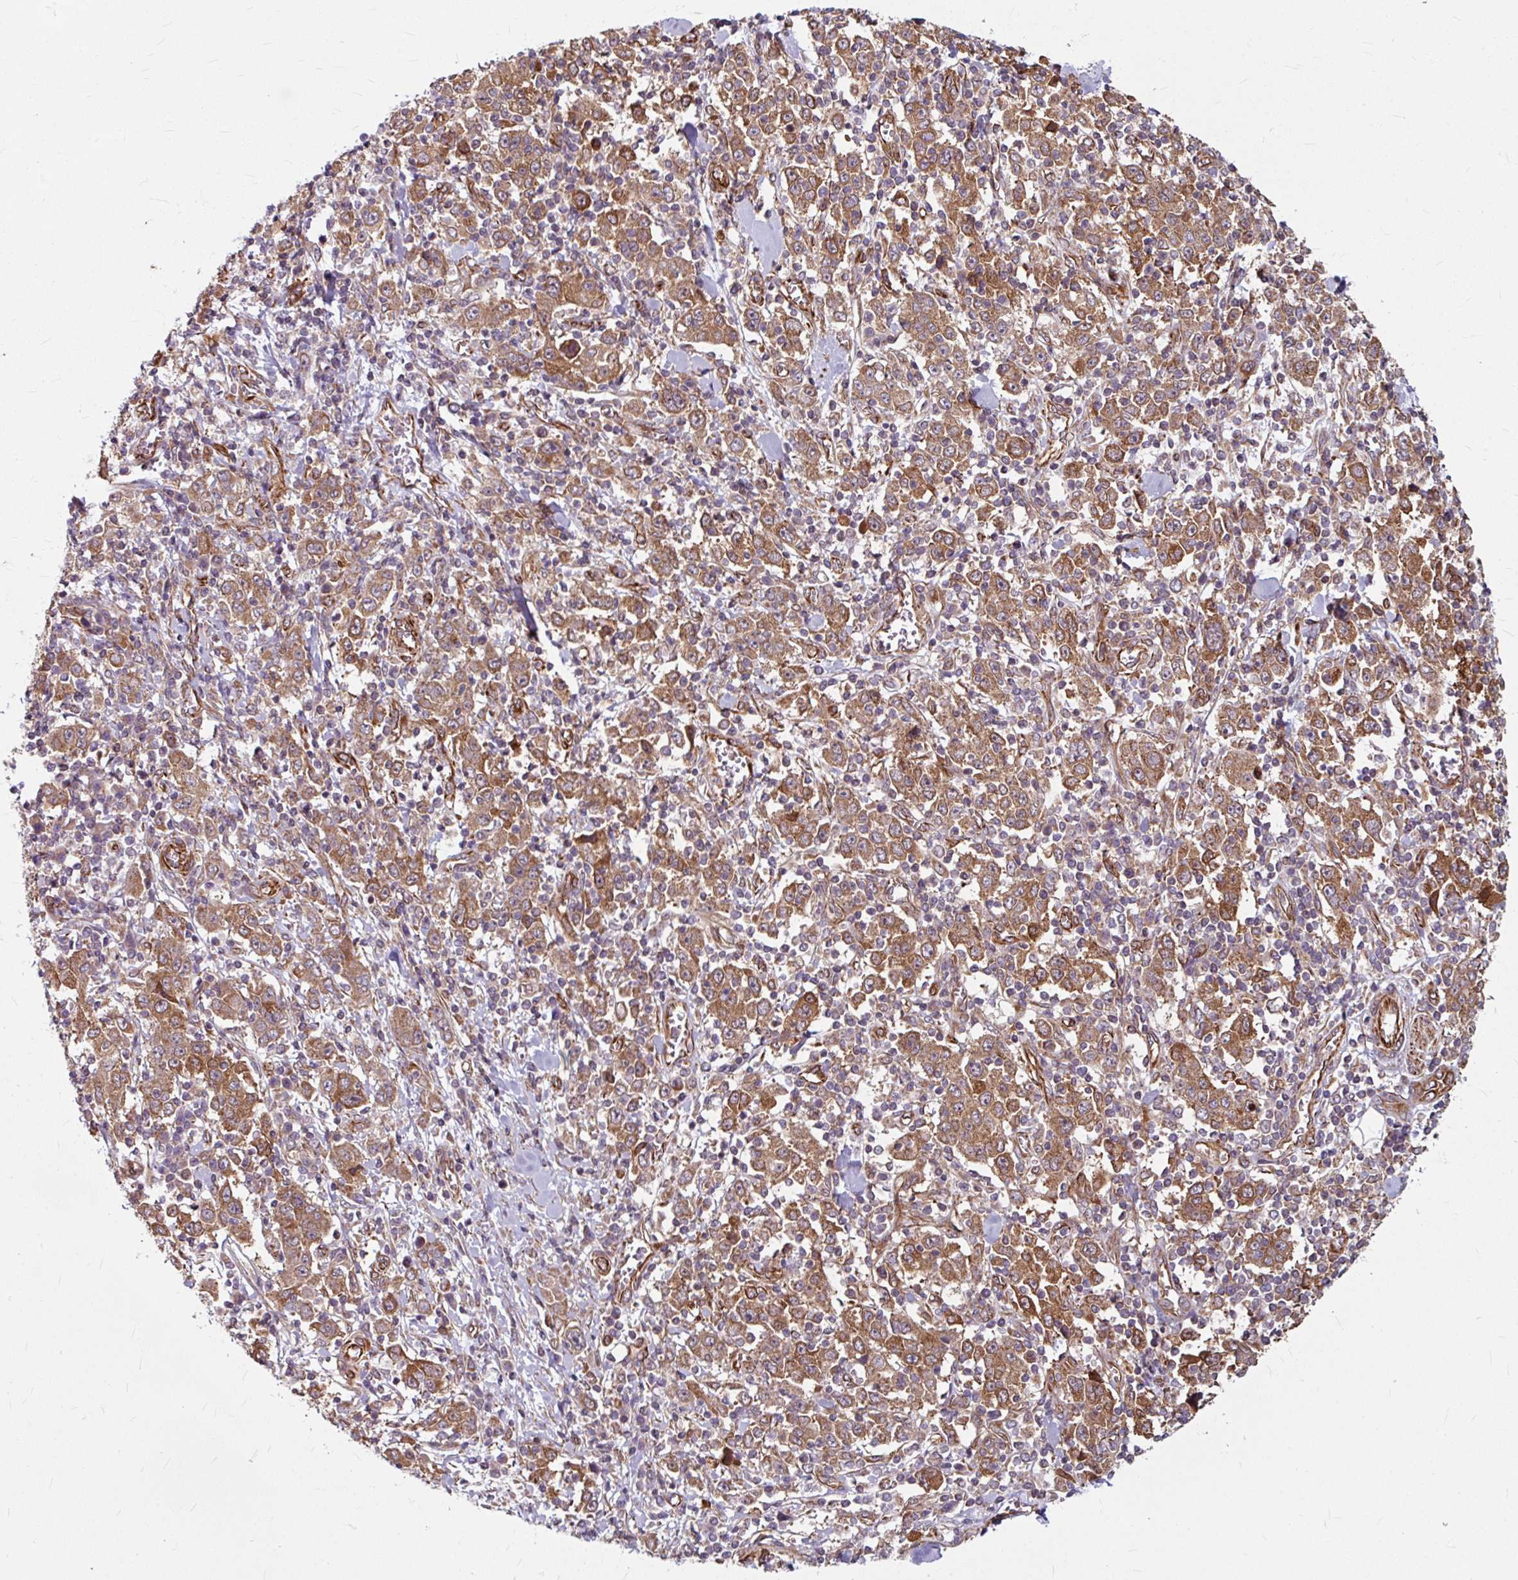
{"staining": {"intensity": "moderate", "quantity": ">75%", "location": "cytoplasmic/membranous"}, "tissue": "stomach cancer", "cell_type": "Tumor cells", "image_type": "cancer", "snomed": [{"axis": "morphology", "description": "Normal tissue, NOS"}, {"axis": "morphology", "description": "Adenocarcinoma, NOS"}, {"axis": "topography", "description": "Stomach, upper"}, {"axis": "topography", "description": "Stomach"}], "caption": "A high-resolution histopathology image shows immunohistochemistry staining of stomach cancer (adenocarcinoma), which displays moderate cytoplasmic/membranous staining in approximately >75% of tumor cells. The staining is performed using DAB brown chromogen to label protein expression. The nuclei are counter-stained blue using hematoxylin.", "gene": "DAAM2", "patient": {"sex": "male", "age": 59}}